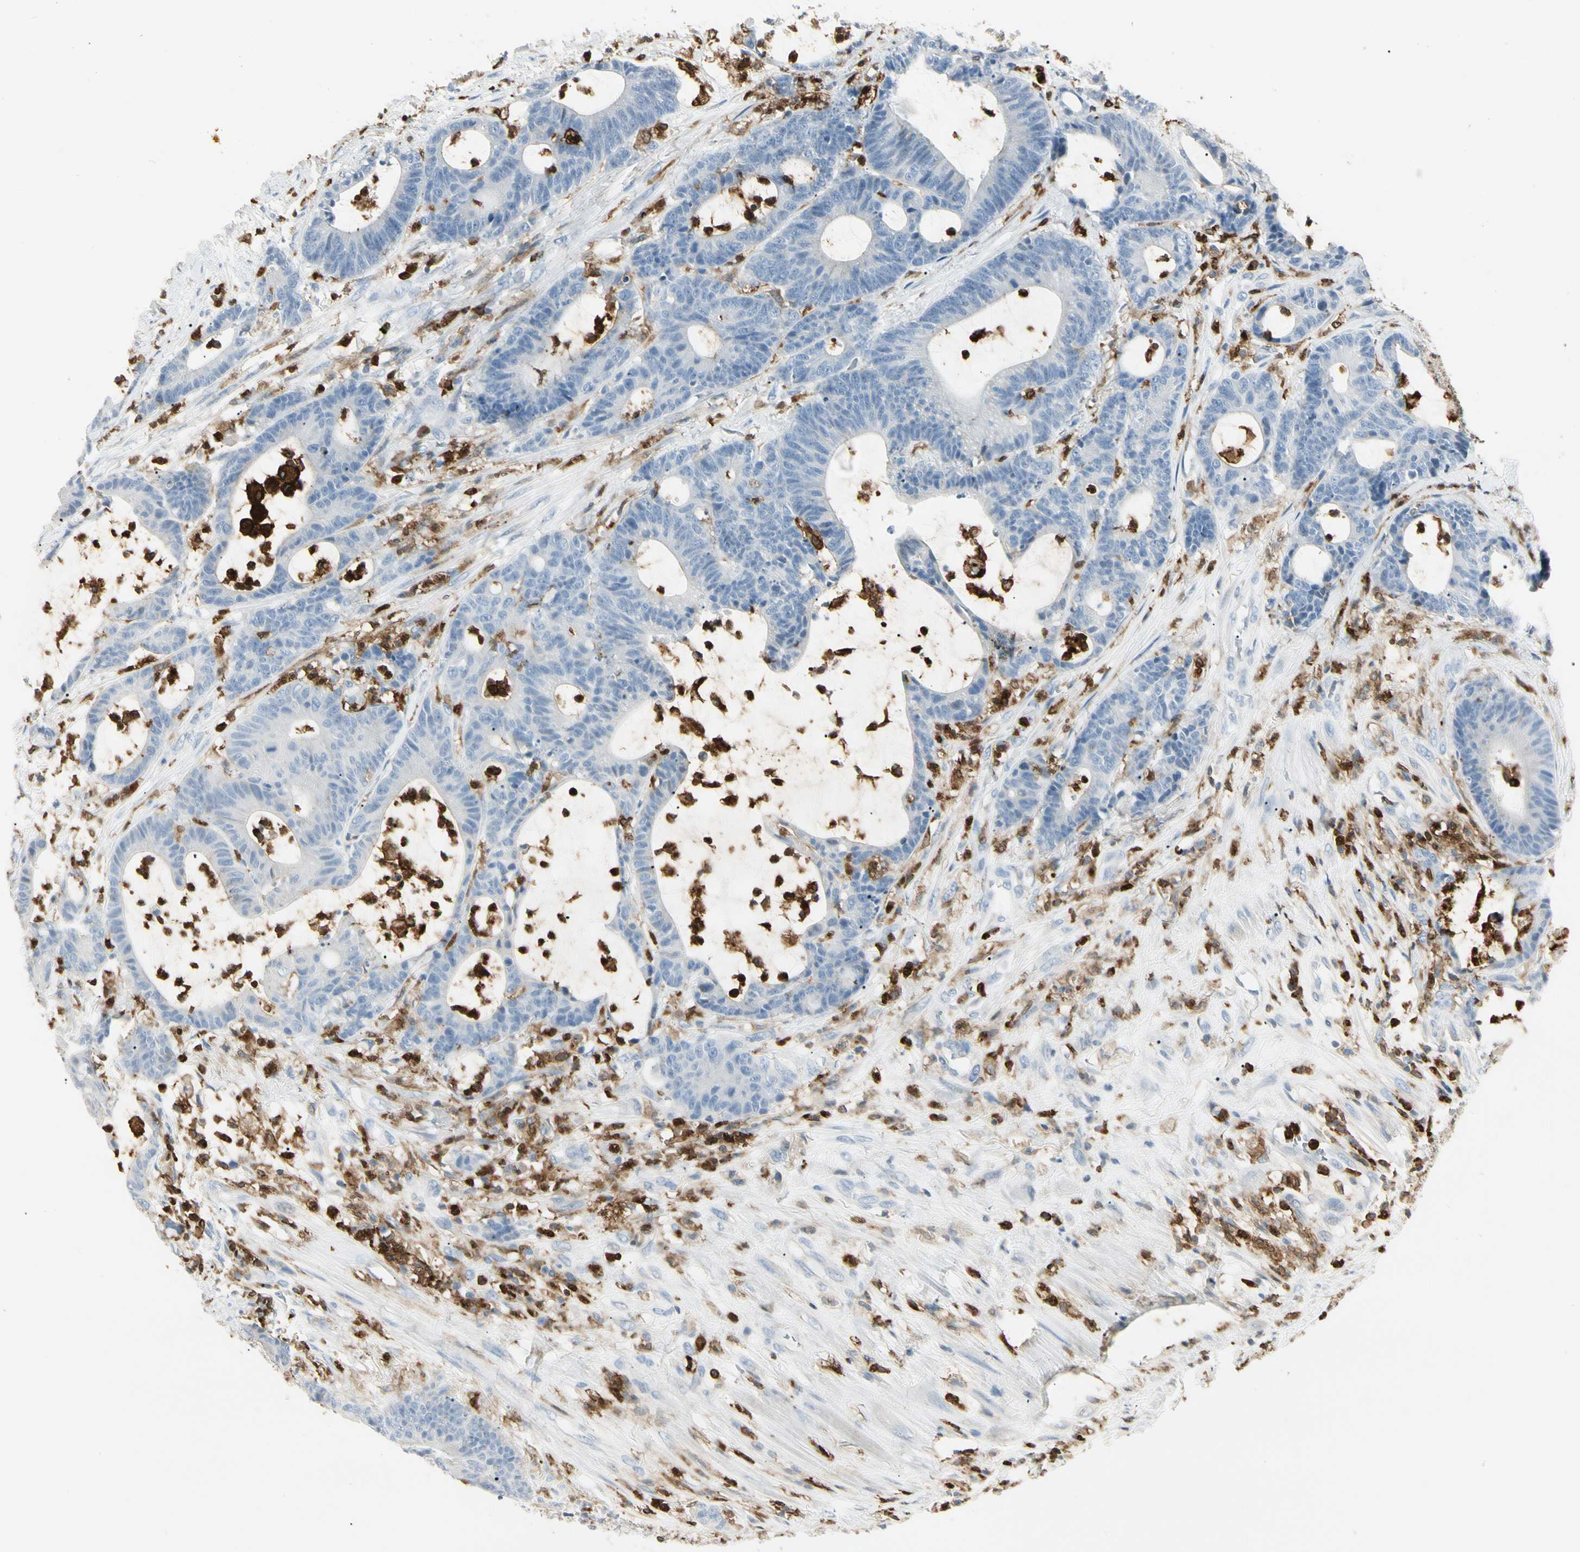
{"staining": {"intensity": "negative", "quantity": "none", "location": "none"}, "tissue": "colorectal cancer", "cell_type": "Tumor cells", "image_type": "cancer", "snomed": [{"axis": "morphology", "description": "Adenocarcinoma, NOS"}, {"axis": "topography", "description": "Colon"}], "caption": "Colorectal adenocarcinoma was stained to show a protein in brown. There is no significant expression in tumor cells. (DAB (3,3'-diaminobenzidine) immunohistochemistry (IHC), high magnification).", "gene": "ITGB2", "patient": {"sex": "female", "age": 84}}